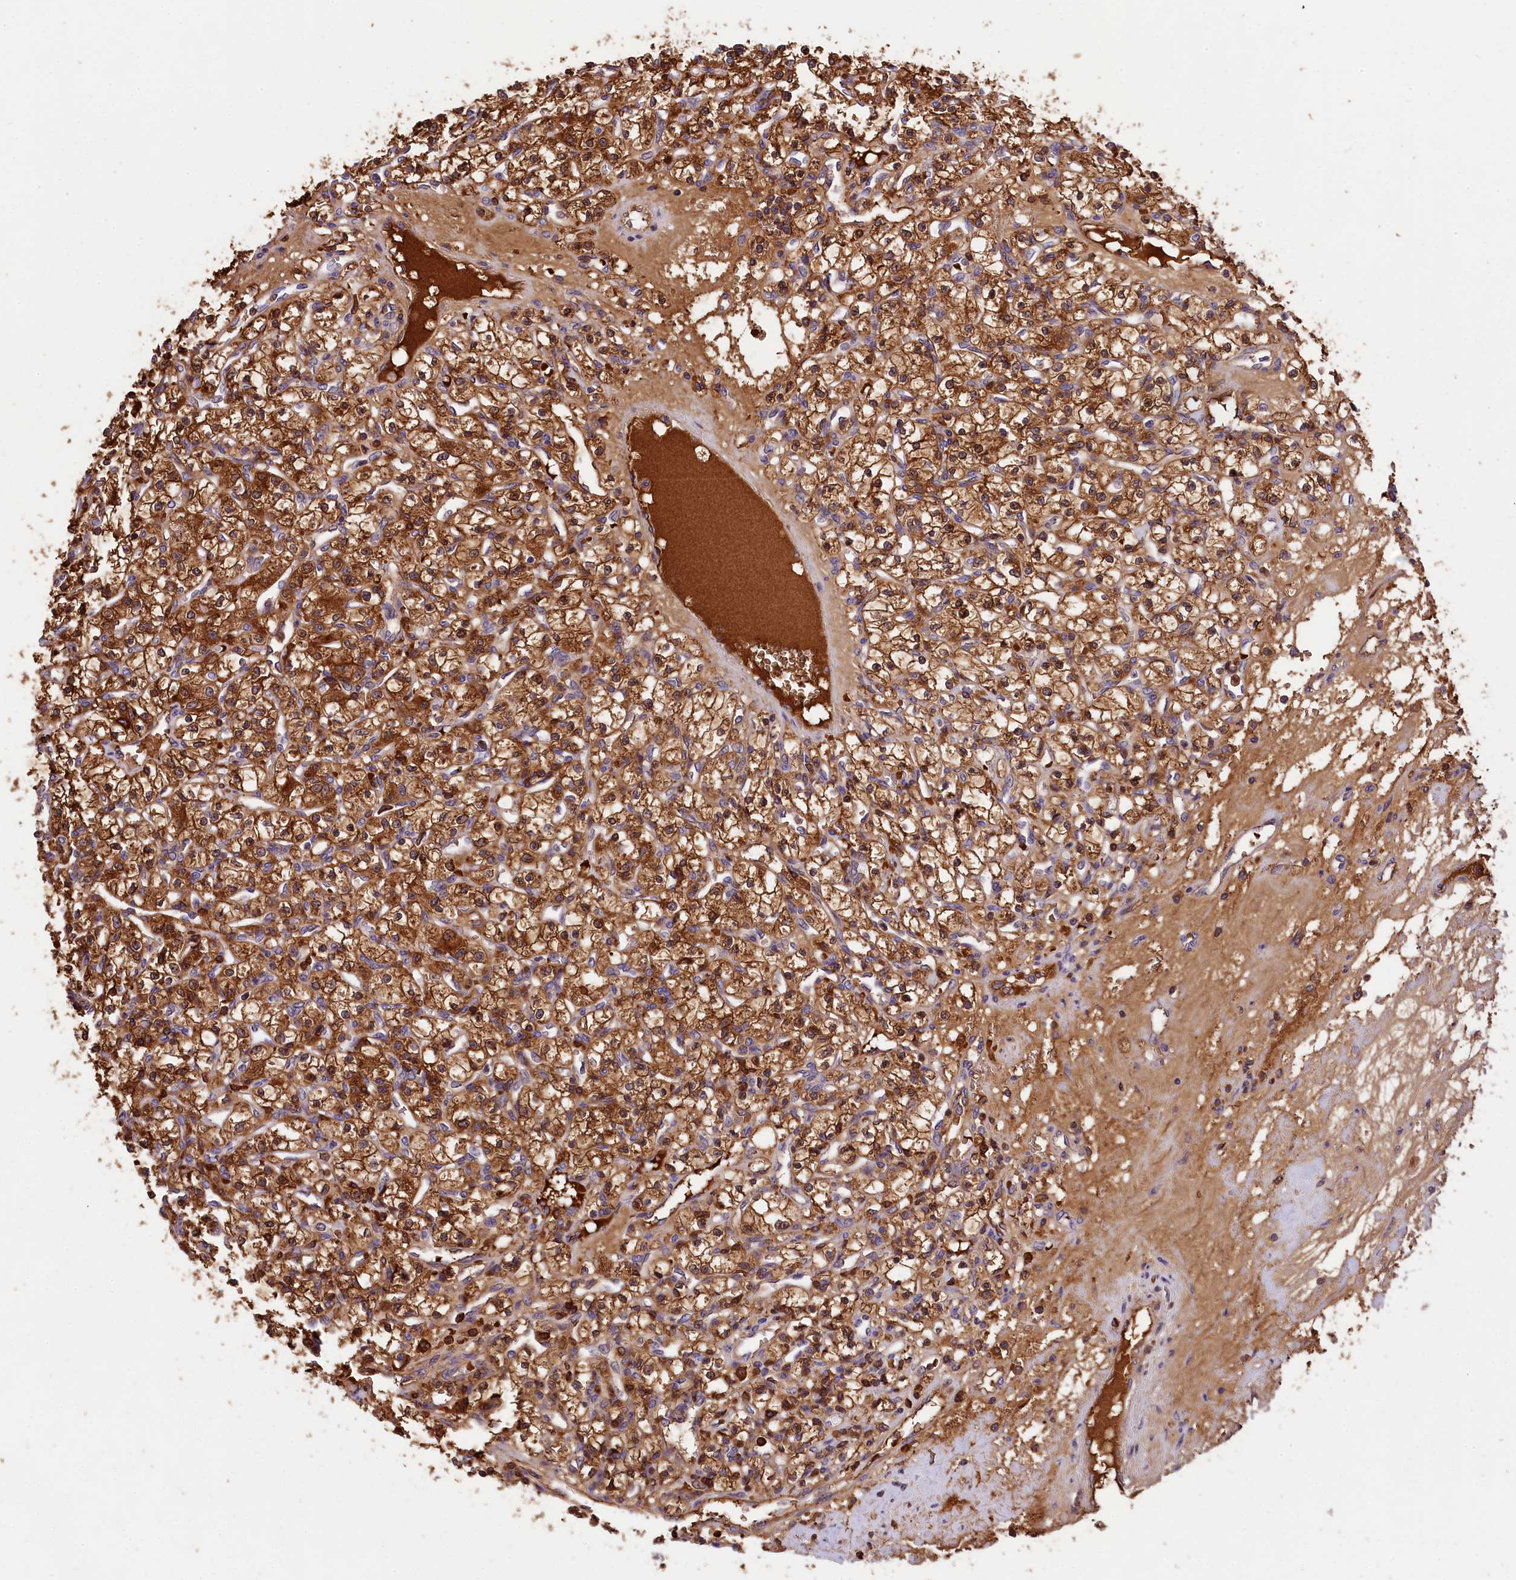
{"staining": {"intensity": "strong", "quantity": ">75%", "location": "cytoplasmic/membranous"}, "tissue": "renal cancer", "cell_type": "Tumor cells", "image_type": "cancer", "snomed": [{"axis": "morphology", "description": "Adenocarcinoma, NOS"}, {"axis": "topography", "description": "Kidney"}], "caption": "Renal cancer (adenocarcinoma) was stained to show a protein in brown. There is high levels of strong cytoplasmic/membranous expression in about >75% of tumor cells. (DAB (3,3'-diaminobenzidine) IHC, brown staining for protein, blue staining for nuclei).", "gene": "PHAF1", "patient": {"sex": "female", "age": 59}}